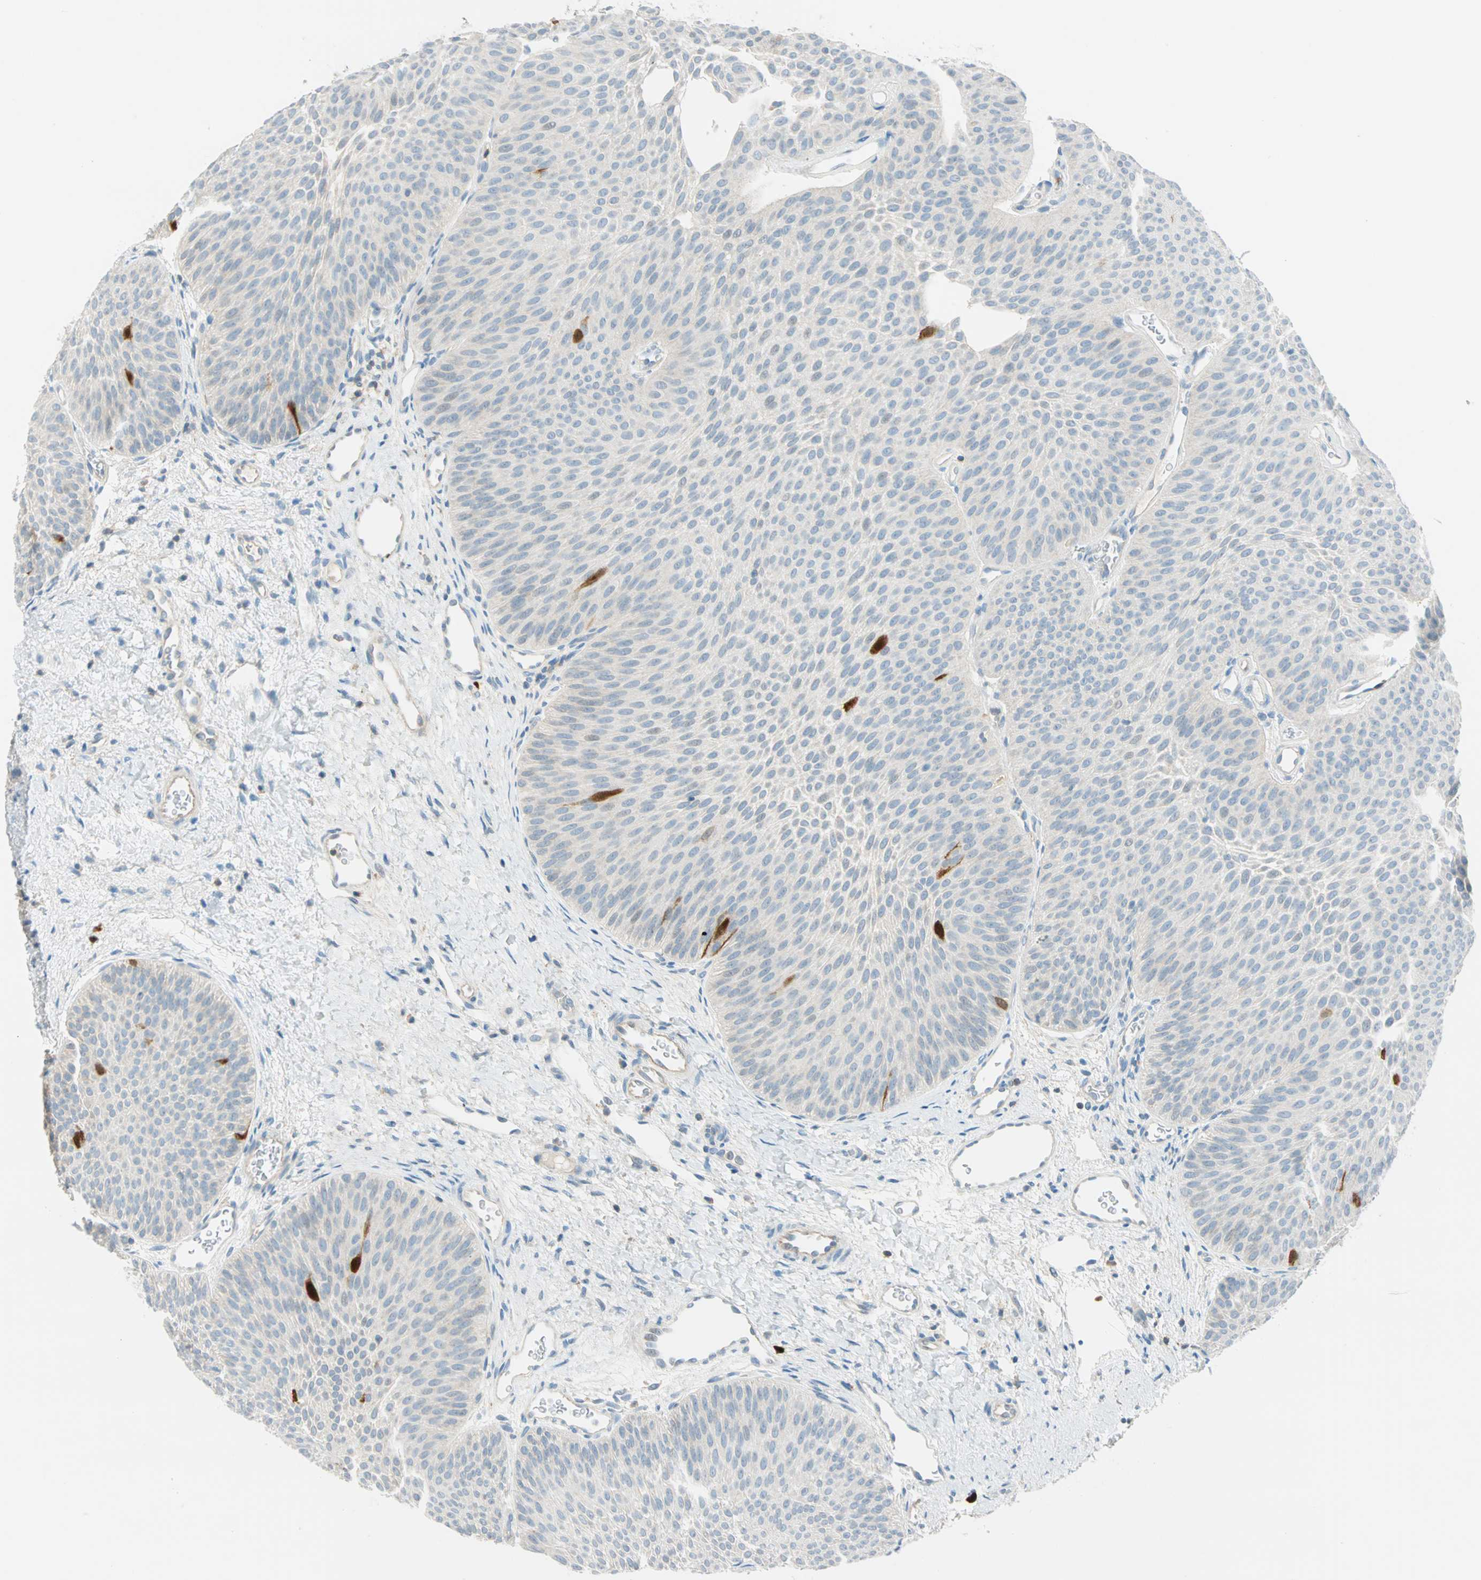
{"staining": {"intensity": "strong", "quantity": "<25%", "location": "nuclear"}, "tissue": "urothelial cancer", "cell_type": "Tumor cells", "image_type": "cancer", "snomed": [{"axis": "morphology", "description": "Urothelial carcinoma, Low grade"}, {"axis": "topography", "description": "Urinary bladder"}], "caption": "Brown immunohistochemical staining in low-grade urothelial carcinoma shows strong nuclear positivity in about <25% of tumor cells. The protein is stained brown, and the nuclei are stained in blue (DAB (3,3'-diaminobenzidine) IHC with brightfield microscopy, high magnification).", "gene": "PTTG1", "patient": {"sex": "female", "age": 60}}